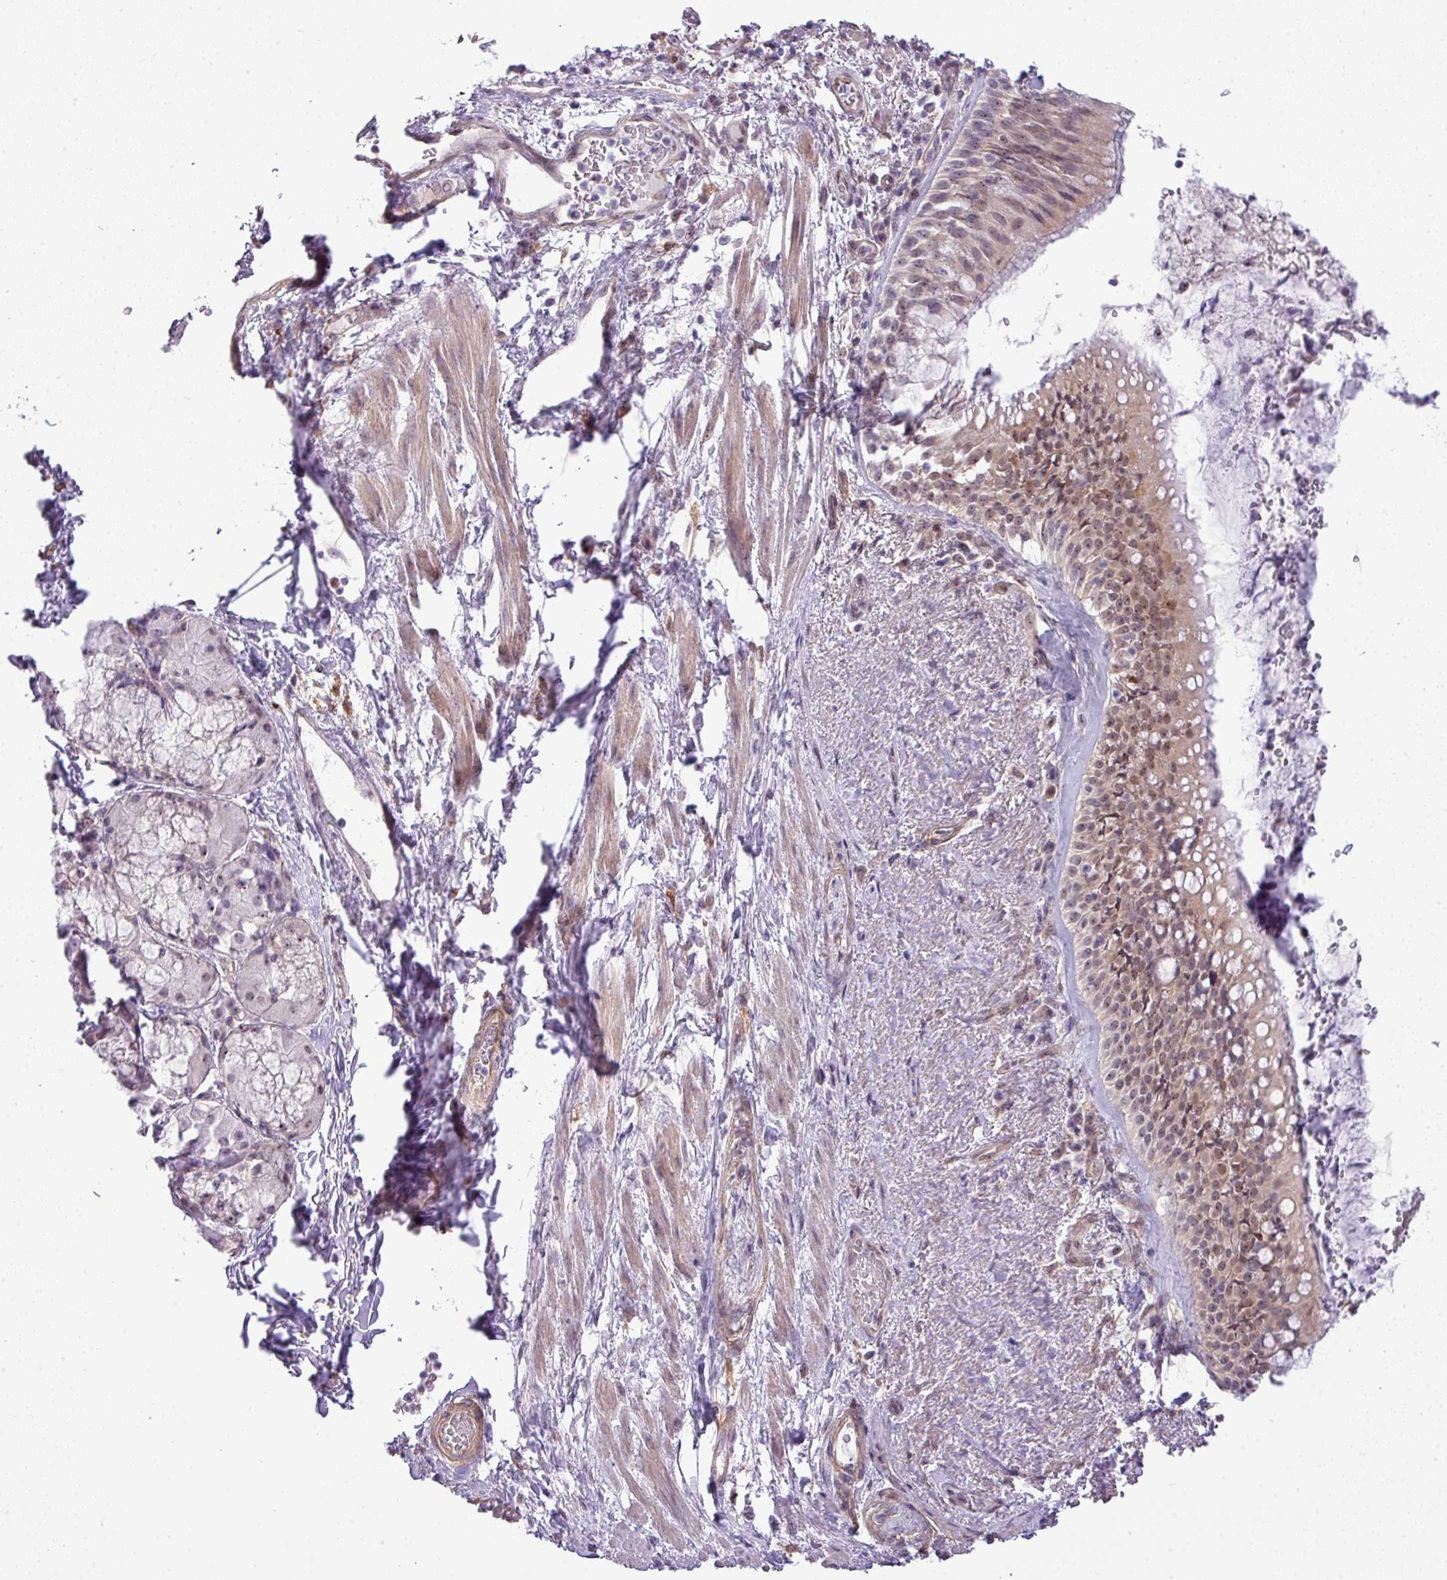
{"staining": {"intensity": "moderate", "quantity": "25%-75%", "location": "cytoplasmic/membranous,nuclear"}, "tissue": "bronchus", "cell_type": "Respiratory epithelial cells", "image_type": "normal", "snomed": [{"axis": "morphology", "description": "Normal tissue, NOS"}, {"axis": "topography", "description": "Cartilage tissue"}, {"axis": "topography", "description": "Bronchus"}], "caption": "Moderate cytoplasmic/membranous,nuclear positivity is present in about 25%-75% of respiratory epithelial cells in benign bronchus. (brown staining indicates protein expression, while blue staining denotes nuclei).", "gene": "MAK16", "patient": {"sex": "male", "age": 63}}